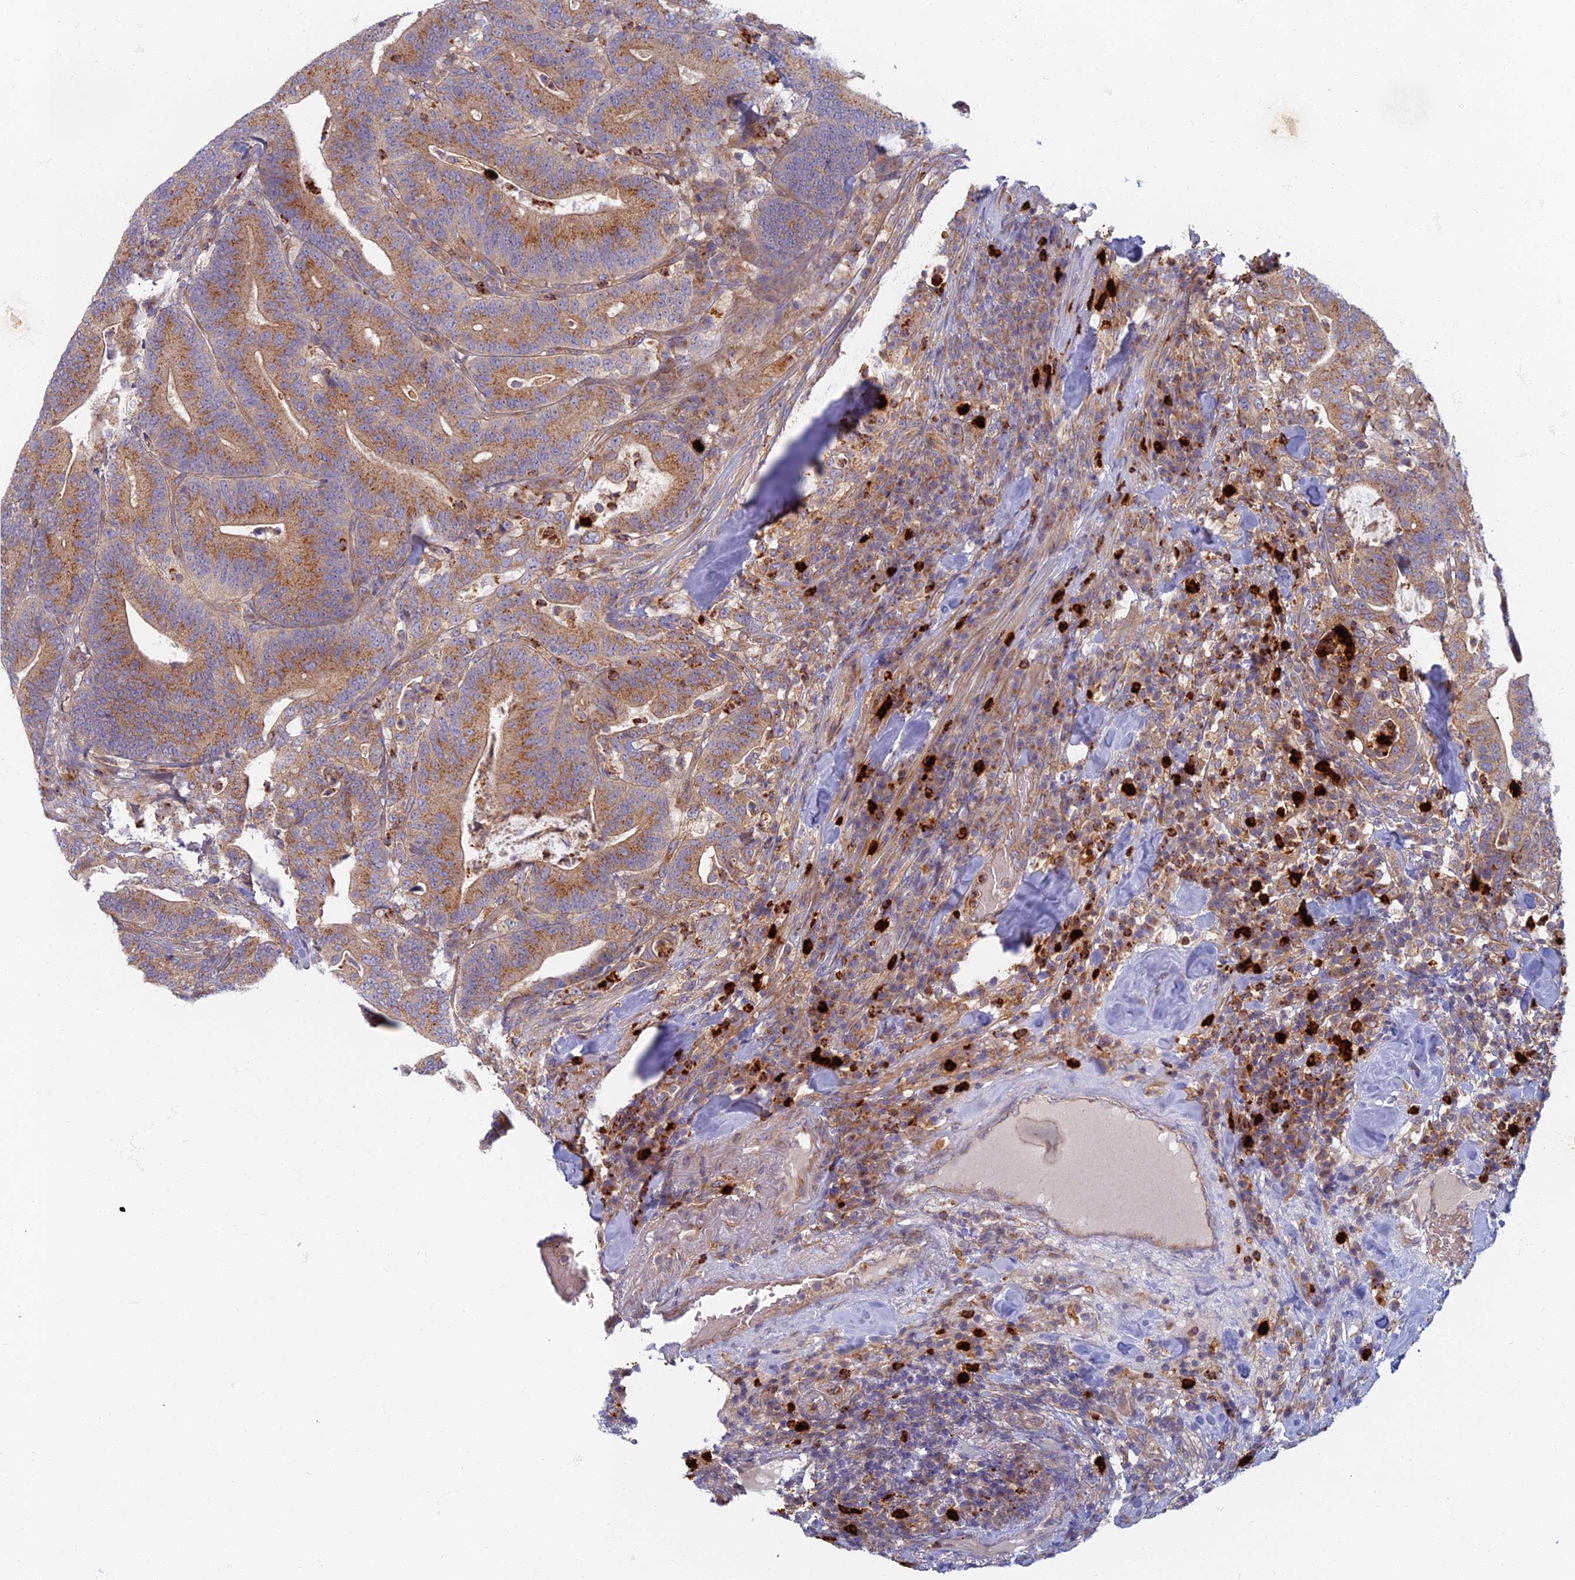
{"staining": {"intensity": "moderate", "quantity": ">75%", "location": "cytoplasmic/membranous"}, "tissue": "colorectal cancer", "cell_type": "Tumor cells", "image_type": "cancer", "snomed": [{"axis": "morphology", "description": "Adenocarcinoma, NOS"}, {"axis": "topography", "description": "Colon"}], "caption": "Brown immunohistochemical staining in human colorectal cancer demonstrates moderate cytoplasmic/membranous expression in approximately >75% of tumor cells.", "gene": "PROX2", "patient": {"sex": "female", "age": 66}}